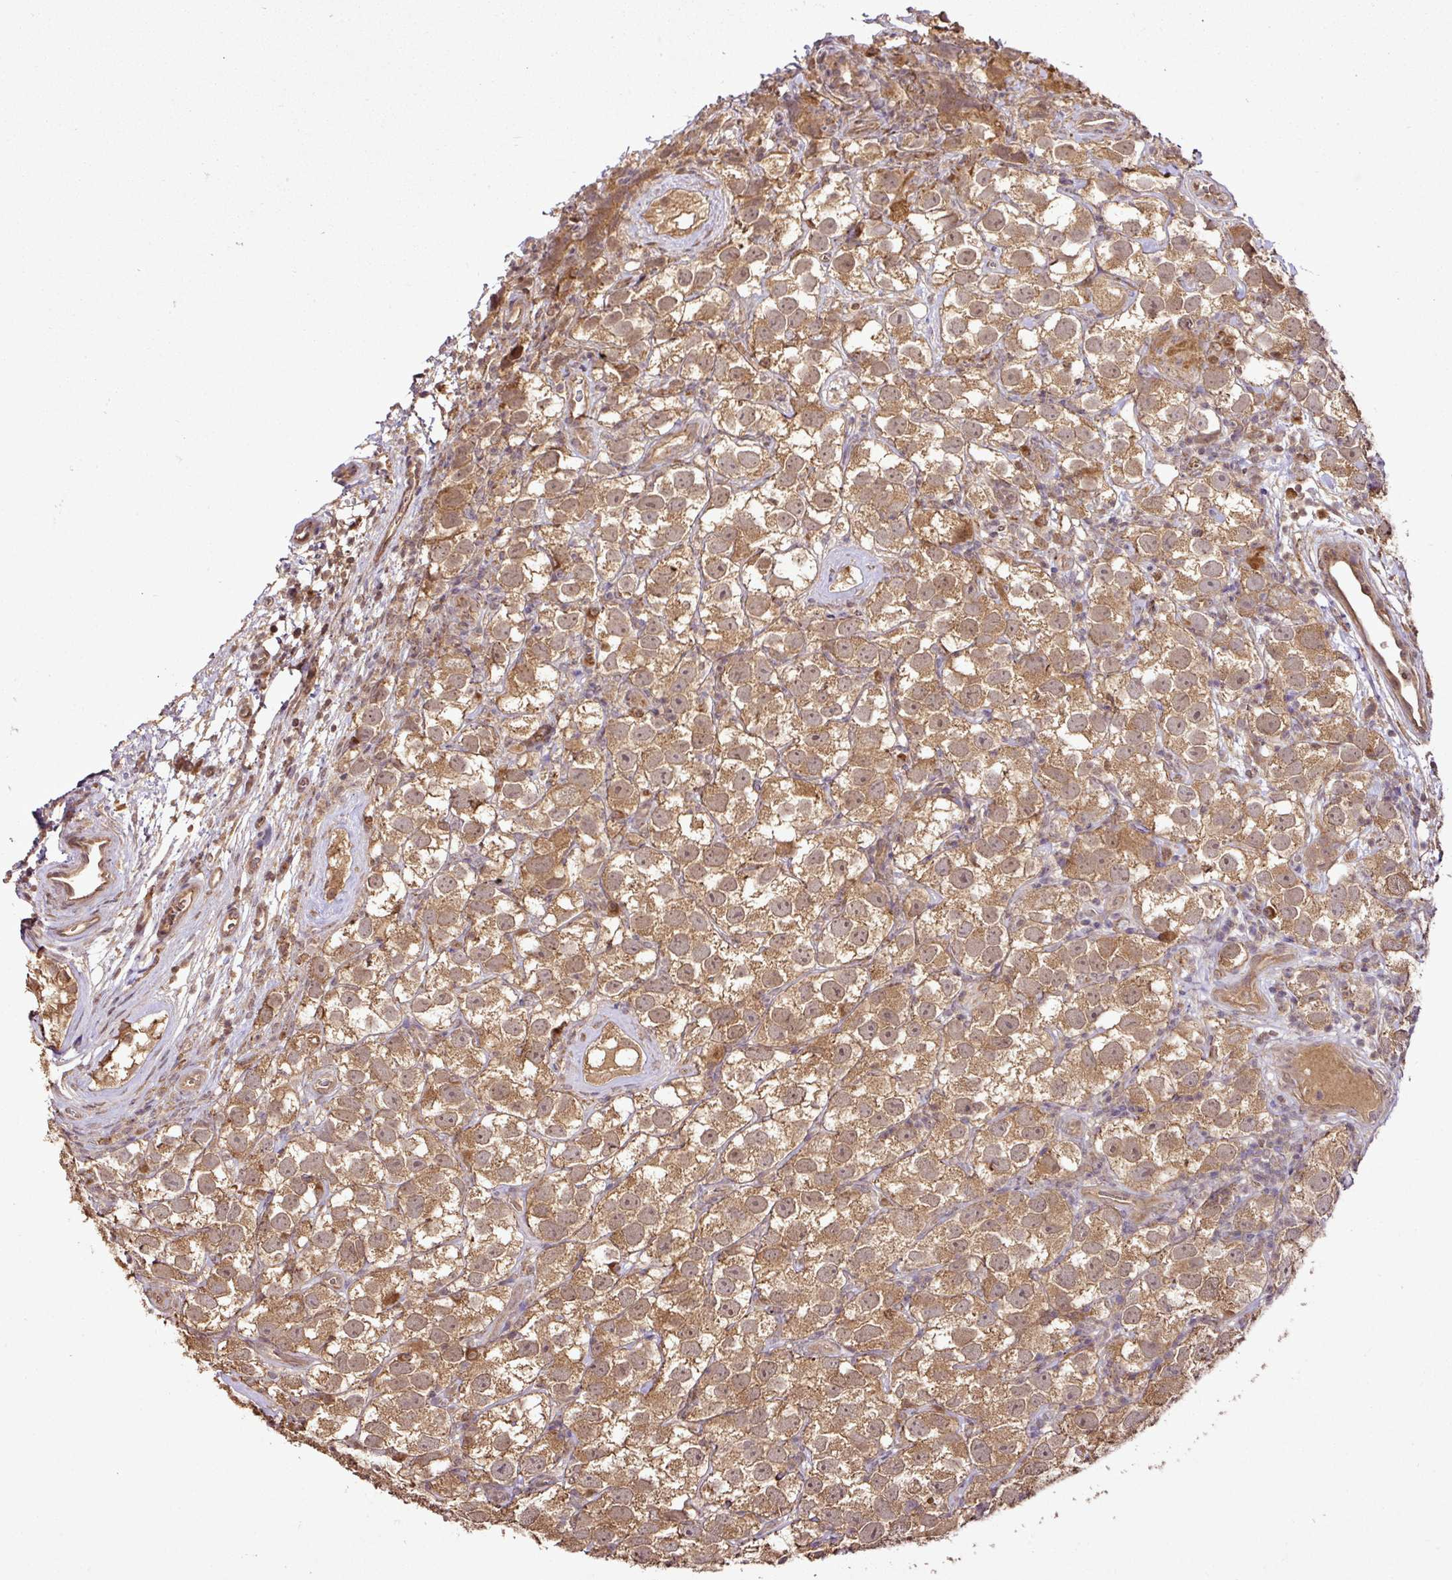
{"staining": {"intensity": "moderate", "quantity": ">75%", "location": "cytoplasmic/membranous,nuclear"}, "tissue": "testis cancer", "cell_type": "Tumor cells", "image_type": "cancer", "snomed": [{"axis": "morphology", "description": "Seminoma, NOS"}, {"axis": "topography", "description": "Testis"}], "caption": "Moderate cytoplasmic/membranous and nuclear protein expression is identified in about >75% of tumor cells in seminoma (testis). The protein of interest is shown in brown color, while the nuclei are stained blue.", "gene": "FAIM", "patient": {"sex": "male", "age": 26}}